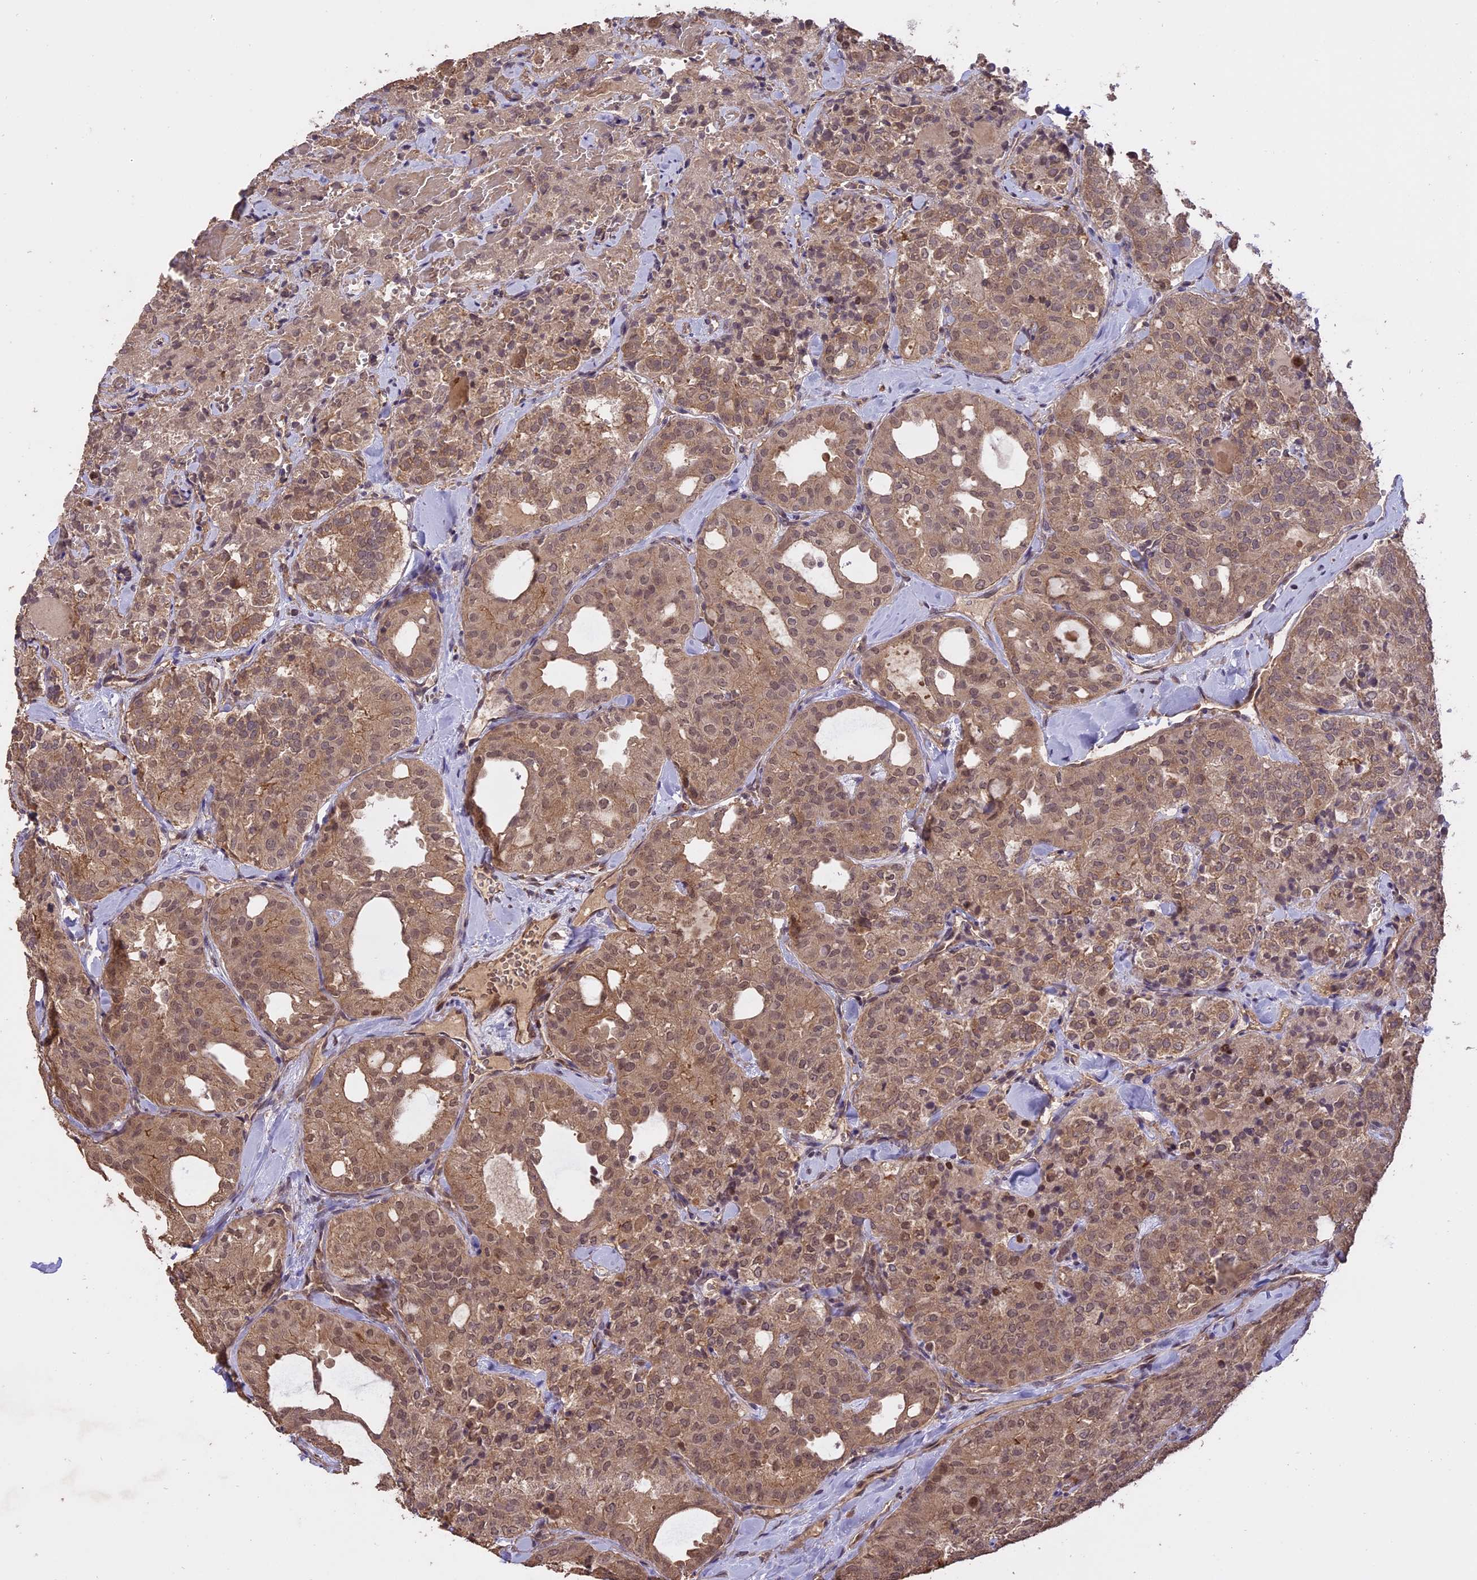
{"staining": {"intensity": "moderate", "quantity": ">75%", "location": "cytoplasmic/membranous,nuclear"}, "tissue": "thyroid cancer", "cell_type": "Tumor cells", "image_type": "cancer", "snomed": [{"axis": "morphology", "description": "Follicular adenoma carcinoma, NOS"}, {"axis": "topography", "description": "Thyroid gland"}], "caption": "There is medium levels of moderate cytoplasmic/membranous and nuclear positivity in tumor cells of follicular adenoma carcinoma (thyroid), as demonstrated by immunohistochemical staining (brown color).", "gene": "TIGD7", "patient": {"sex": "male", "age": 75}}